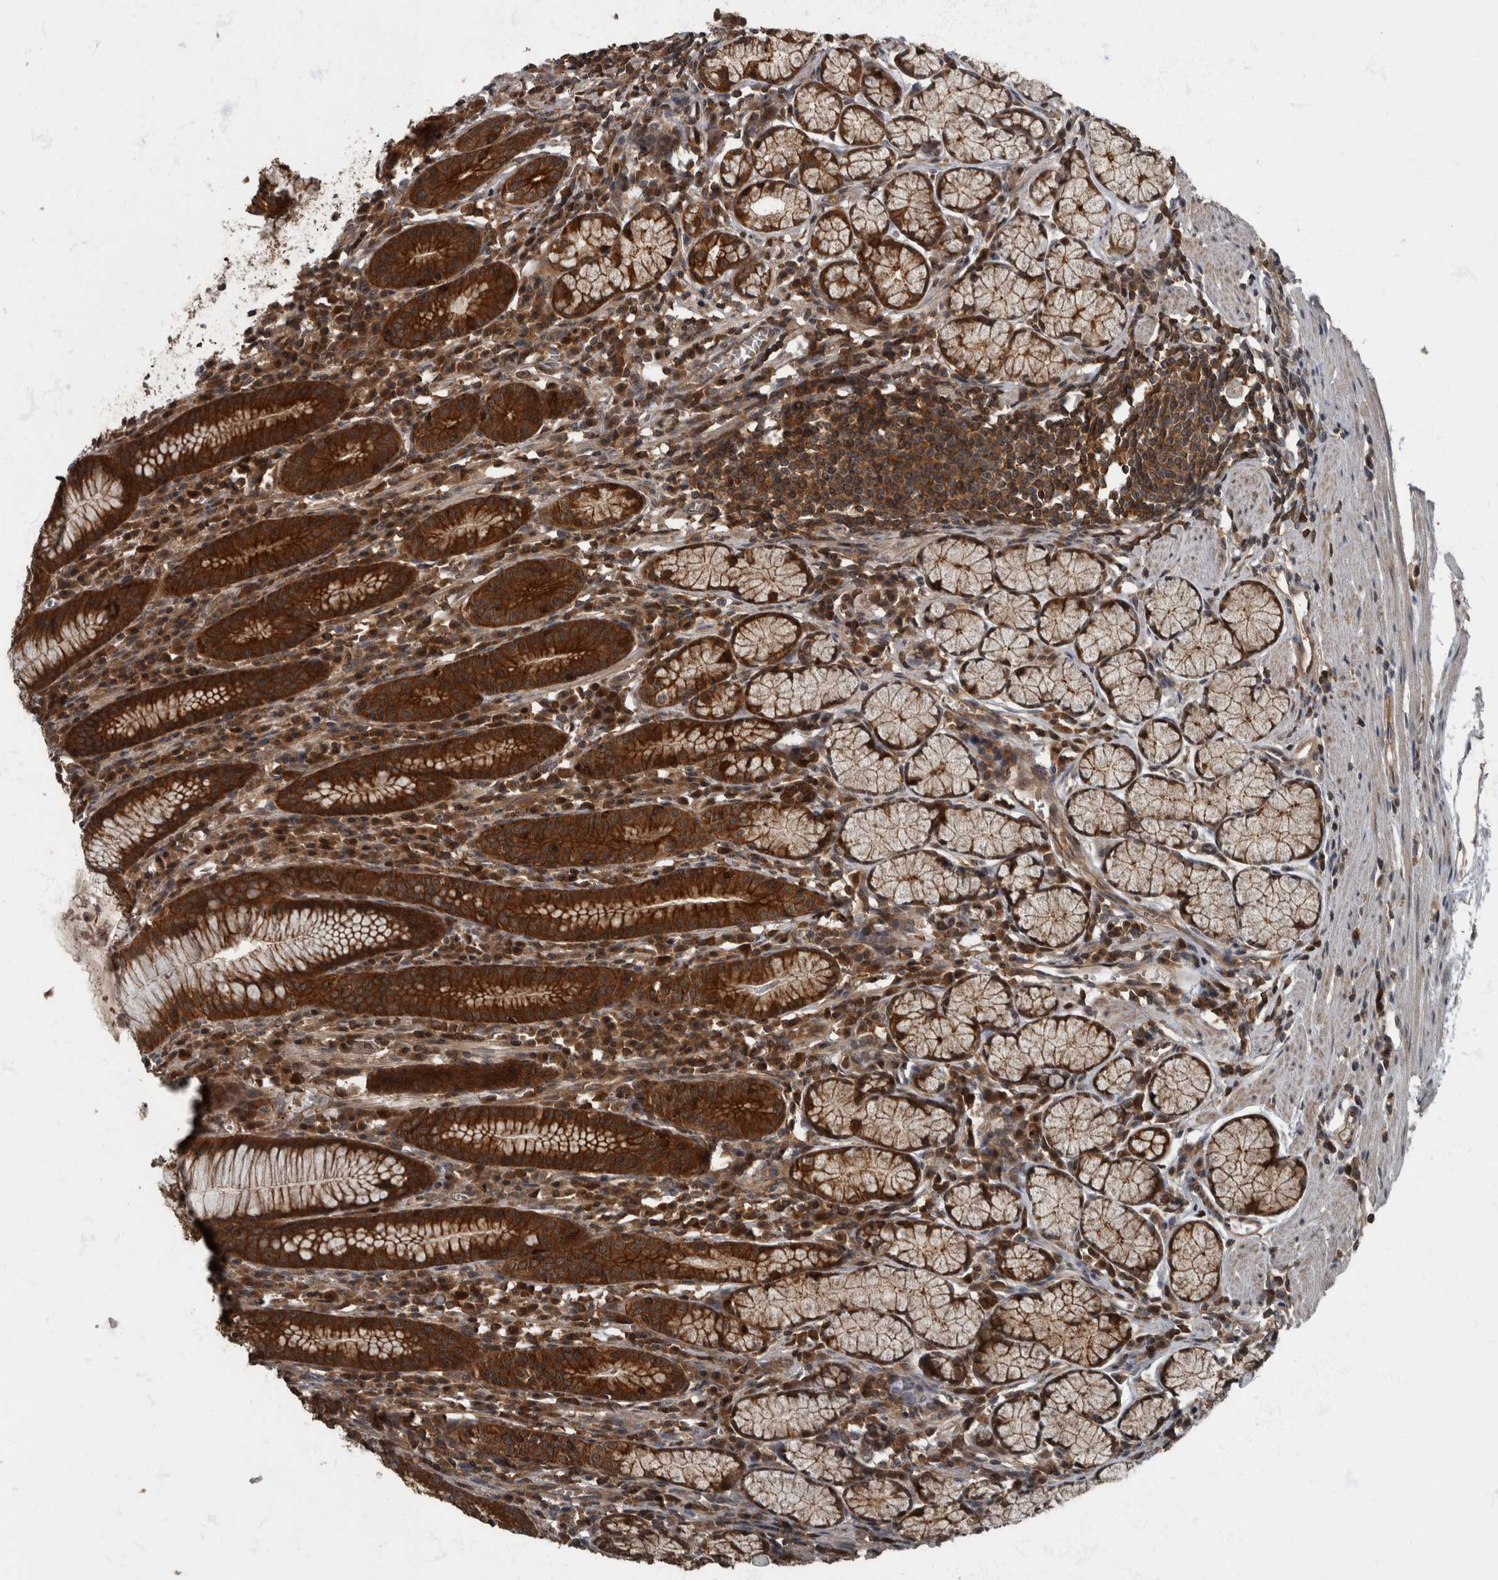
{"staining": {"intensity": "strong", "quantity": ">75%", "location": "cytoplasmic/membranous"}, "tissue": "stomach", "cell_type": "Glandular cells", "image_type": "normal", "snomed": [{"axis": "morphology", "description": "Normal tissue, NOS"}, {"axis": "topography", "description": "Stomach"}], "caption": "Immunohistochemical staining of unremarkable human stomach exhibits >75% levels of strong cytoplasmic/membranous protein expression in about >75% of glandular cells.", "gene": "RABGGTB", "patient": {"sex": "male", "age": 55}}